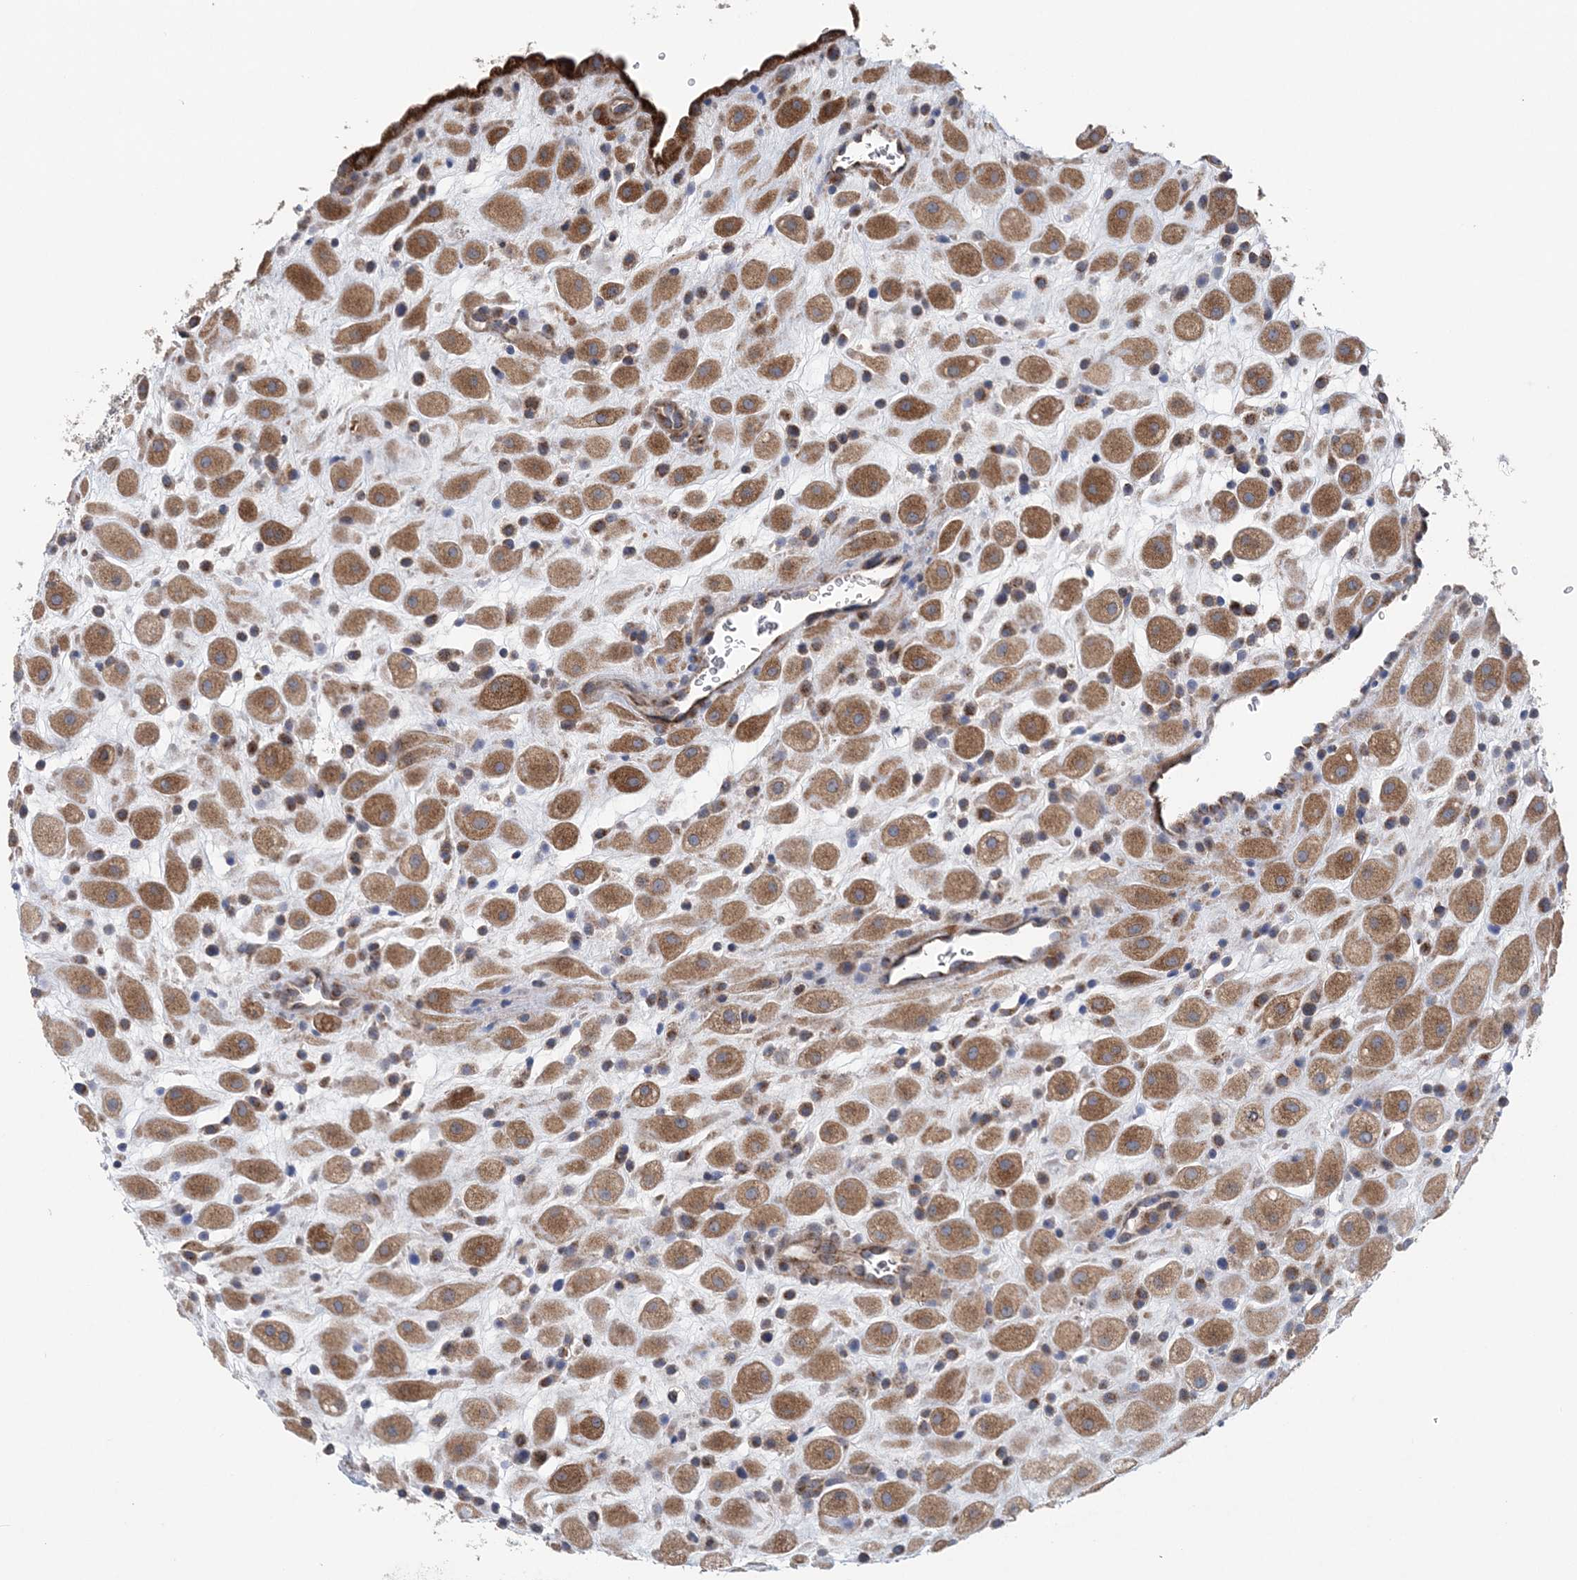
{"staining": {"intensity": "moderate", "quantity": ">75%", "location": "cytoplasmic/membranous"}, "tissue": "placenta", "cell_type": "Decidual cells", "image_type": "normal", "snomed": [{"axis": "morphology", "description": "Normal tissue, NOS"}, {"axis": "topography", "description": "Placenta"}], "caption": "IHC histopathology image of unremarkable placenta: placenta stained using immunohistochemistry (IHC) demonstrates medium levels of moderate protein expression localized specifically in the cytoplasmic/membranous of decidual cells, appearing as a cytoplasmic/membranous brown color.", "gene": "COPE", "patient": {"sex": "female", "age": 35}}